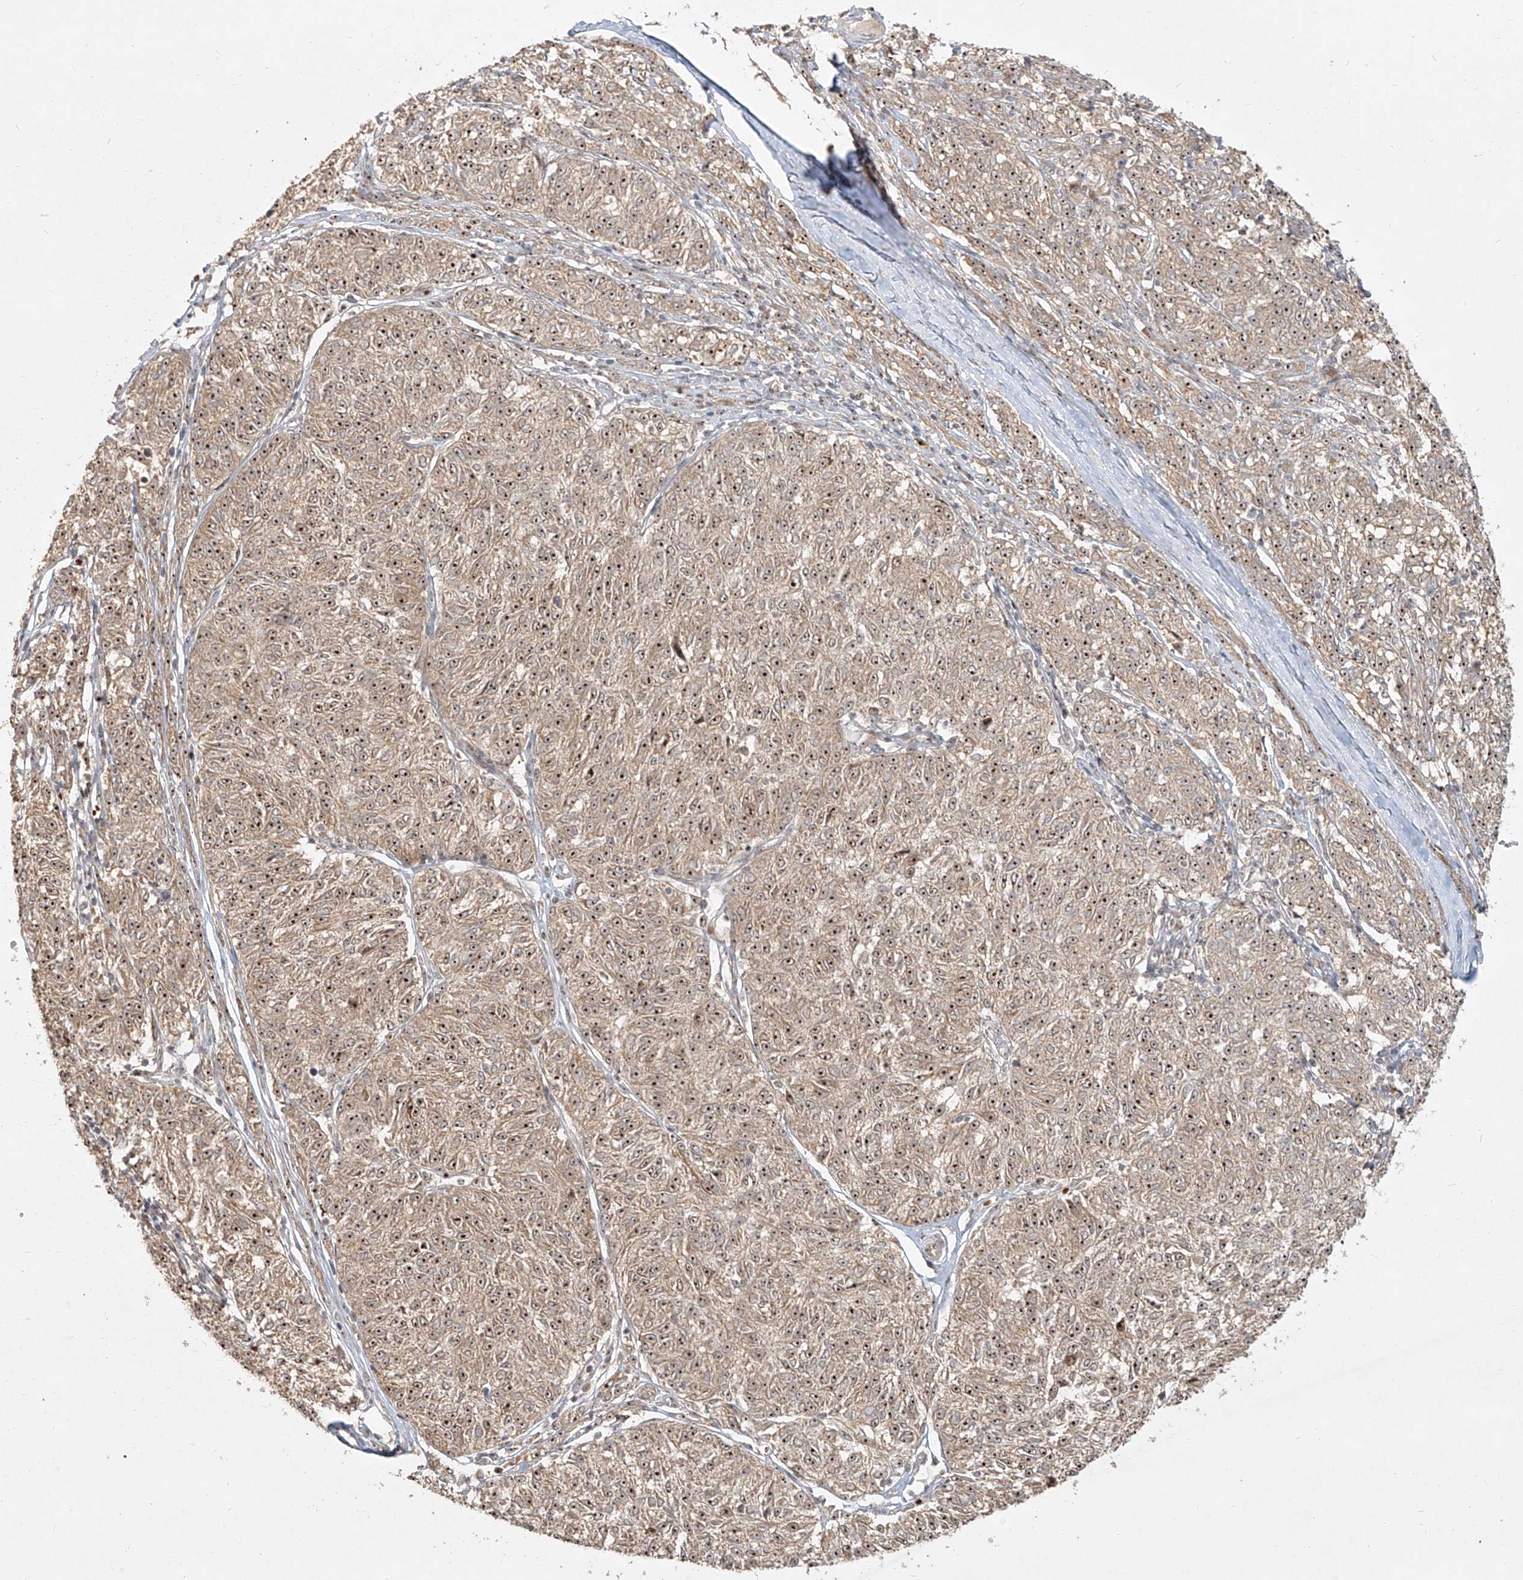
{"staining": {"intensity": "moderate", "quantity": ">75%", "location": "cytoplasmic/membranous,nuclear"}, "tissue": "melanoma", "cell_type": "Tumor cells", "image_type": "cancer", "snomed": [{"axis": "morphology", "description": "Malignant melanoma, NOS"}, {"axis": "topography", "description": "Skin"}], "caption": "Immunohistochemistry of malignant melanoma reveals medium levels of moderate cytoplasmic/membranous and nuclear staining in about >75% of tumor cells.", "gene": "BYSL", "patient": {"sex": "female", "age": 72}}